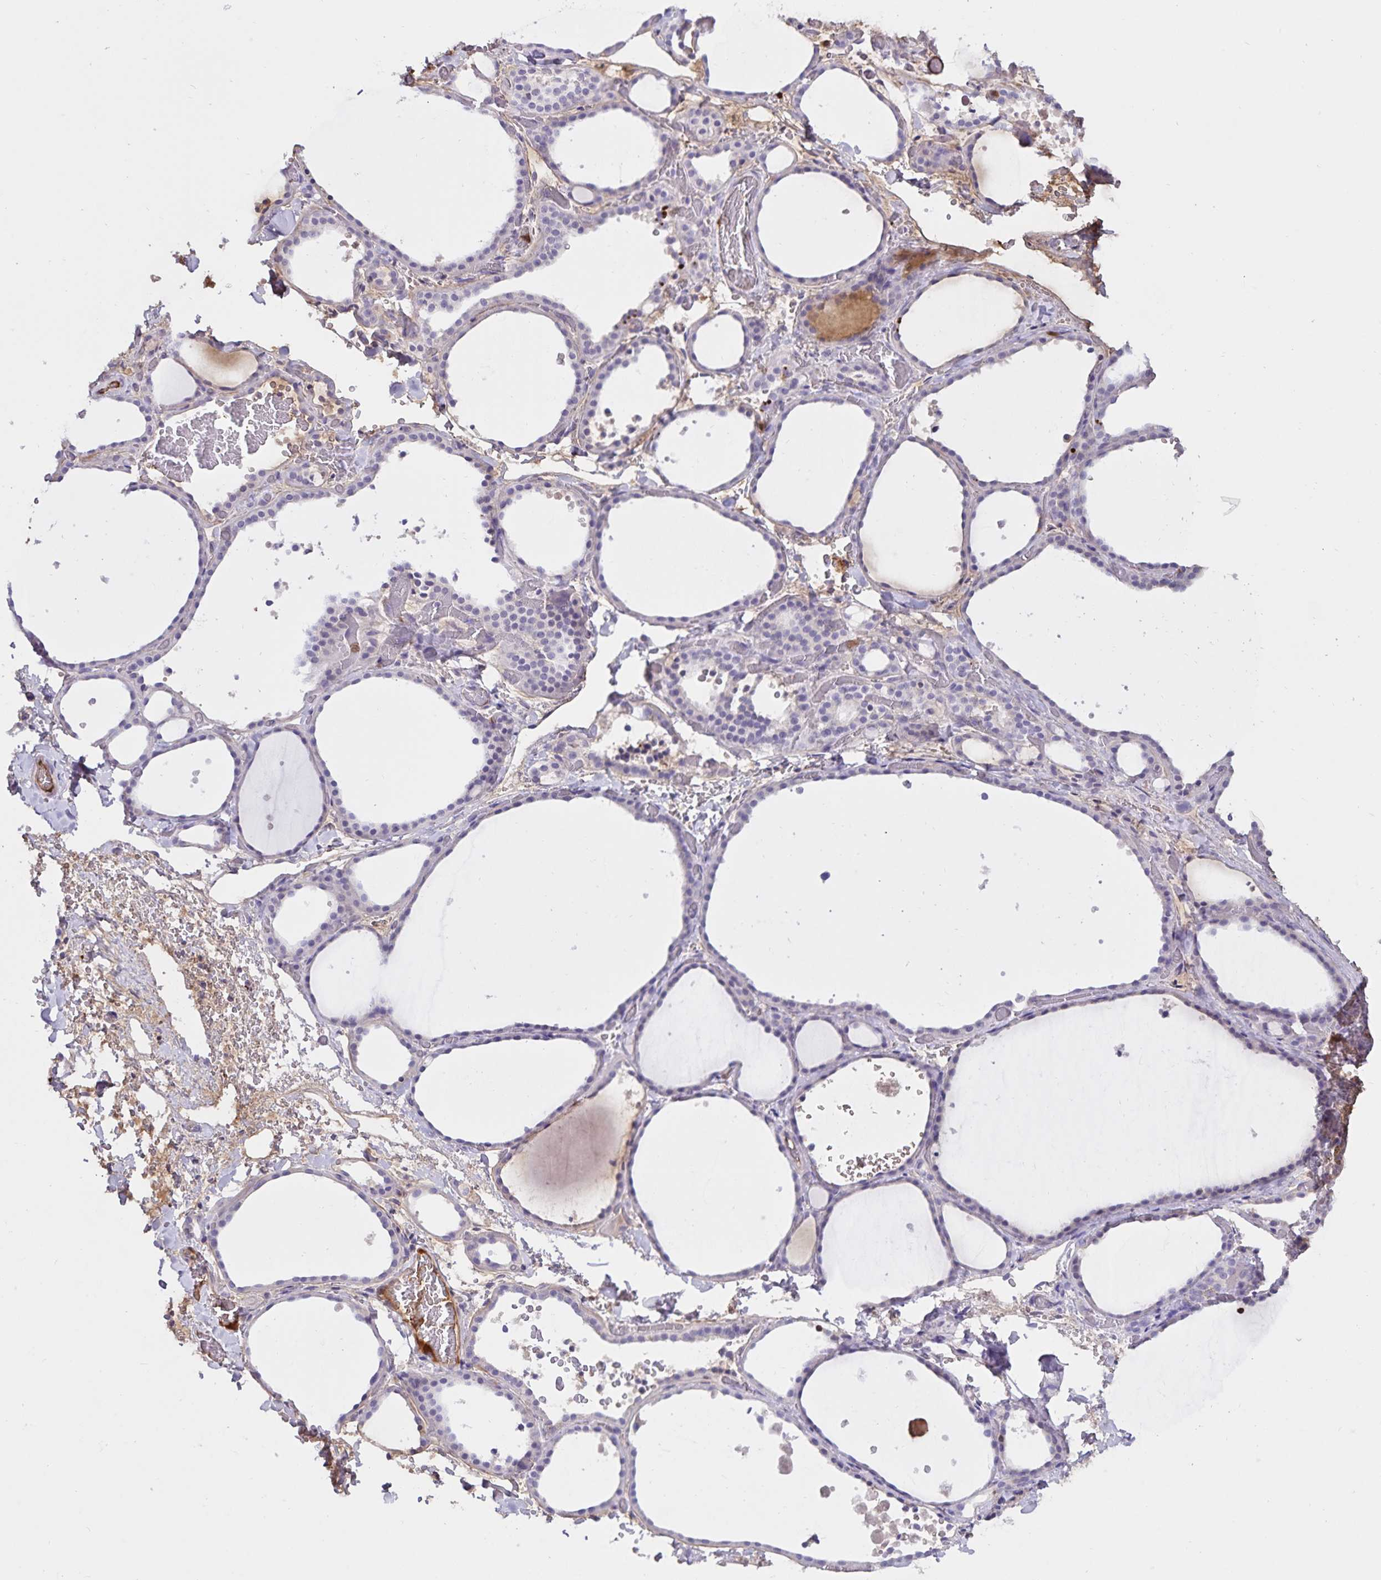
{"staining": {"intensity": "negative", "quantity": "none", "location": "none"}, "tissue": "thyroid gland", "cell_type": "Glandular cells", "image_type": "normal", "snomed": [{"axis": "morphology", "description": "Normal tissue, NOS"}, {"axis": "topography", "description": "Thyroid gland"}], "caption": "High magnification brightfield microscopy of benign thyroid gland stained with DAB (brown) and counterstained with hematoxylin (blue): glandular cells show no significant staining. (DAB (3,3'-diaminobenzidine) immunohistochemistry, high magnification).", "gene": "FGG", "patient": {"sex": "female", "age": 36}}